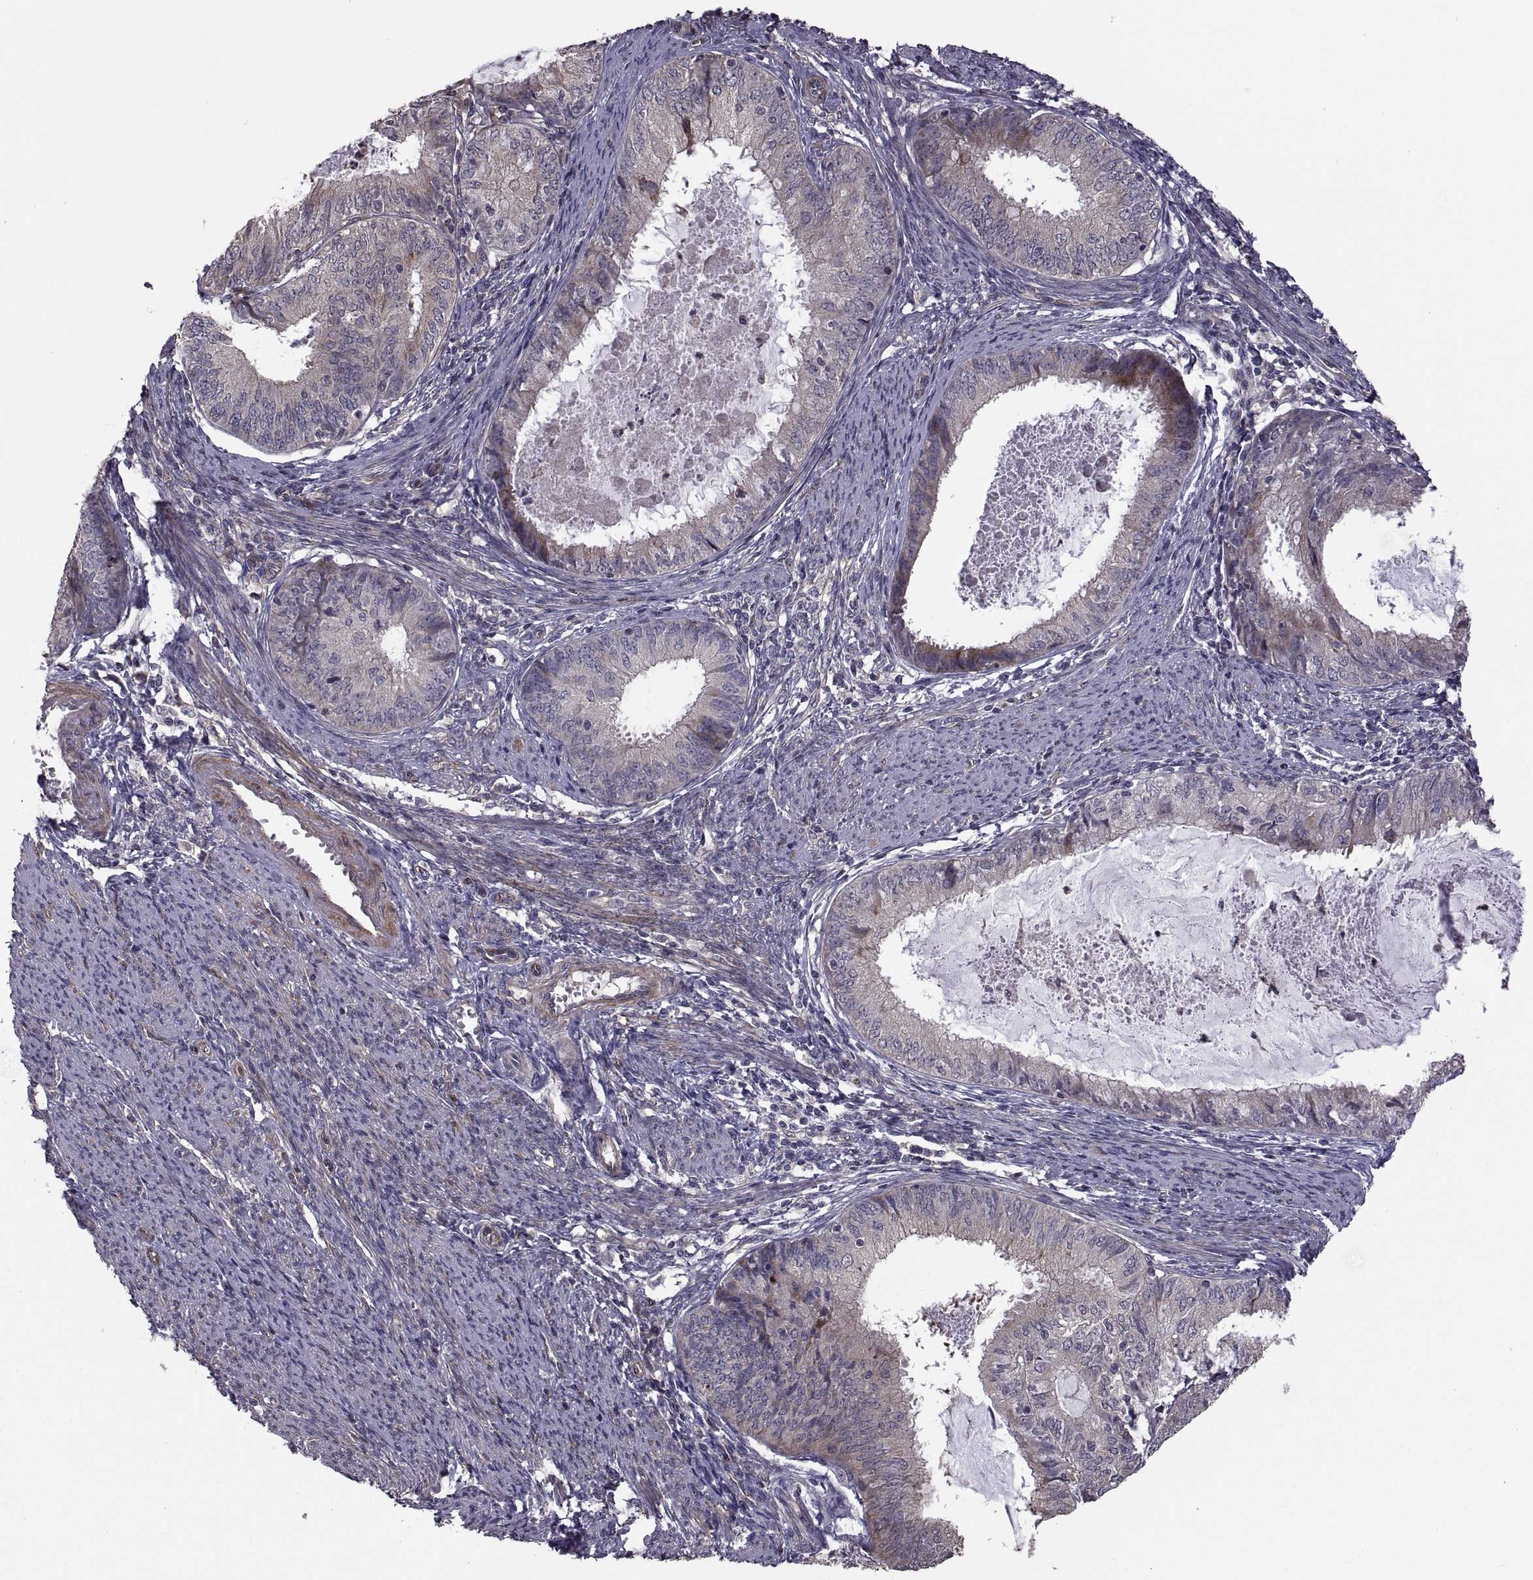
{"staining": {"intensity": "weak", "quantity": "25%-75%", "location": "cytoplasmic/membranous"}, "tissue": "endometrial cancer", "cell_type": "Tumor cells", "image_type": "cancer", "snomed": [{"axis": "morphology", "description": "Adenocarcinoma, NOS"}, {"axis": "topography", "description": "Endometrium"}], "caption": "A high-resolution image shows immunohistochemistry (IHC) staining of endometrial cancer (adenocarcinoma), which demonstrates weak cytoplasmic/membranous expression in about 25%-75% of tumor cells. (Brightfield microscopy of DAB IHC at high magnification).", "gene": "PMM2", "patient": {"sex": "female", "age": 57}}